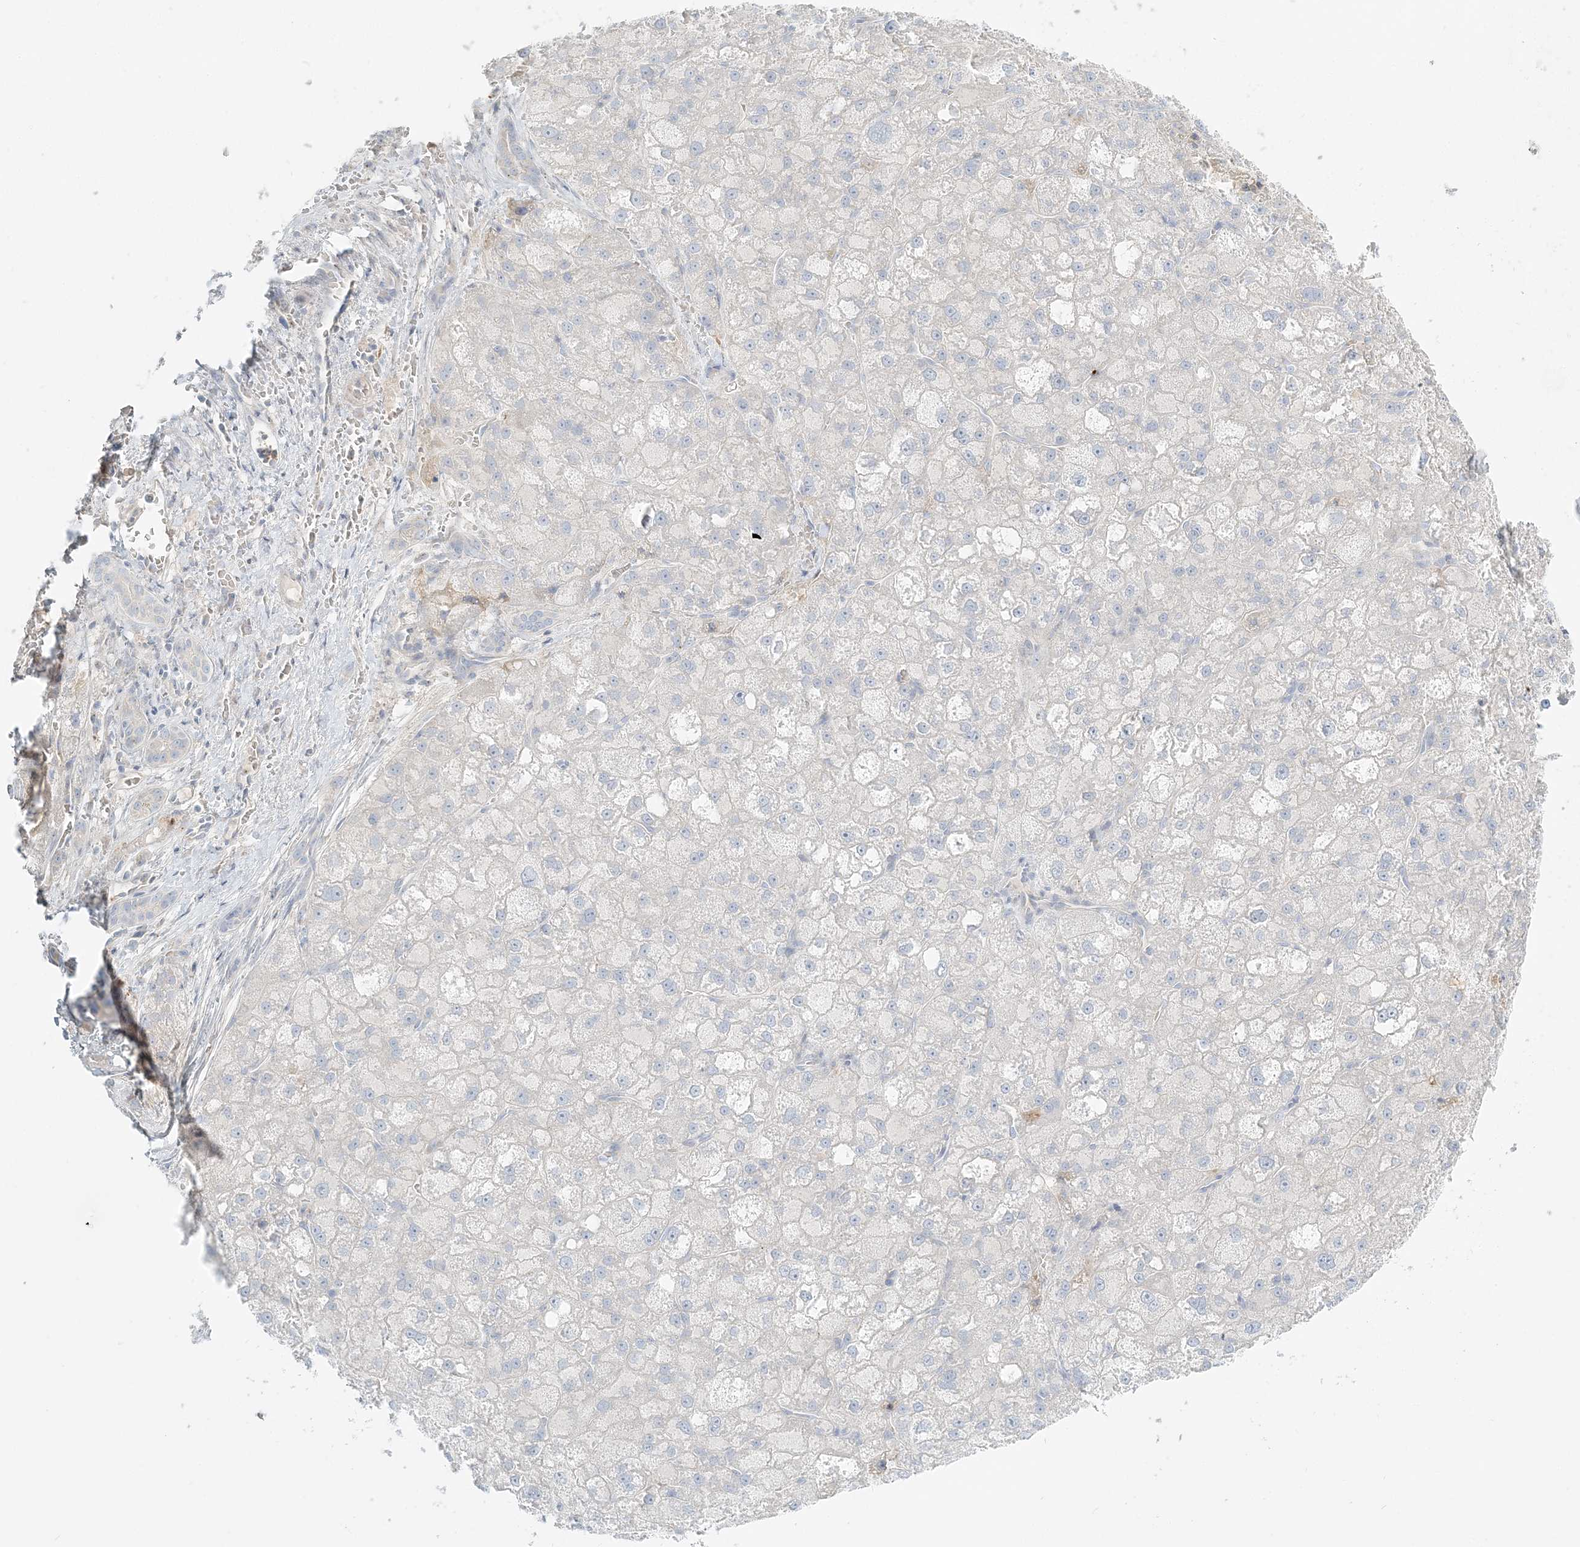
{"staining": {"intensity": "negative", "quantity": "none", "location": "none"}, "tissue": "liver cancer", "cell_type": "Tumor cells", "image_type": "cancer", "snomed": [{"axis": "morphology", "description": "Carcinoma, Hepatocellular, NOS"}, {"axis": "topography", "description": "Liver"}], "caption": "Liver cancer stained for a protein using immunohistochemistry (IHC) demonstrates no positivity tumor cells.", "gene": "NAA11", "patient": {"sex": "male", "age": 57}}